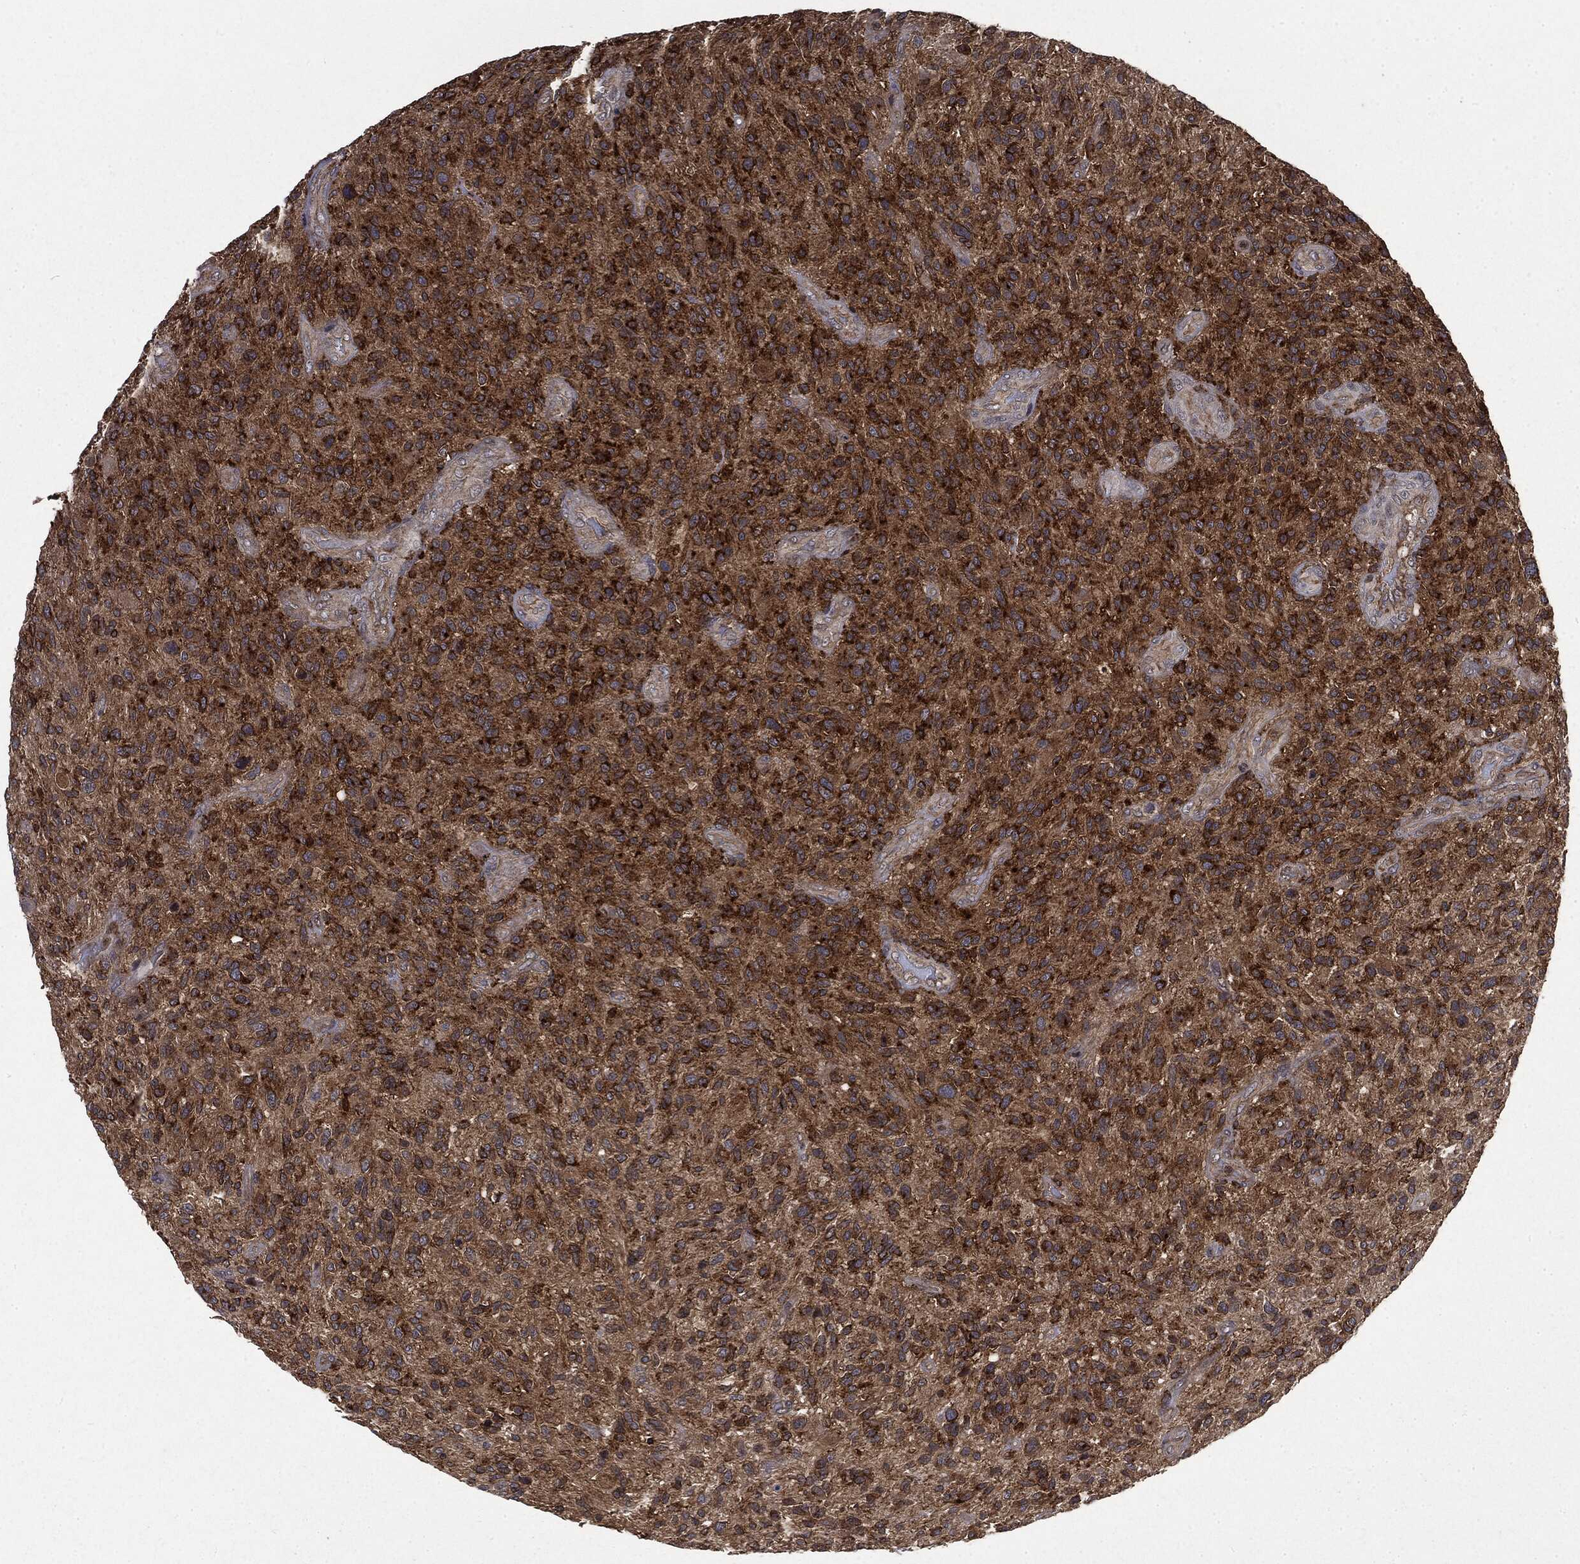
{"staining": {"intensity": "strong", "quantity": ">75%", "location": "cytoplasmic/membranous"}, "tissue": "glioma", "cell_type": "Tumor cells", "image_type": "cancer", "snomed": [{"axis": "morphology", "description": "Glioma, malignant, High grade"}, {"axis": "topography", "description": "Brain"}], "caption": "Glioma stained with a brown dye exhibits strong cytoplasmic/membranous positive positivity in approximately >75% of tumor cells.", "gene": "SNX5", "patient": {"sex": "male", "age": 47}}